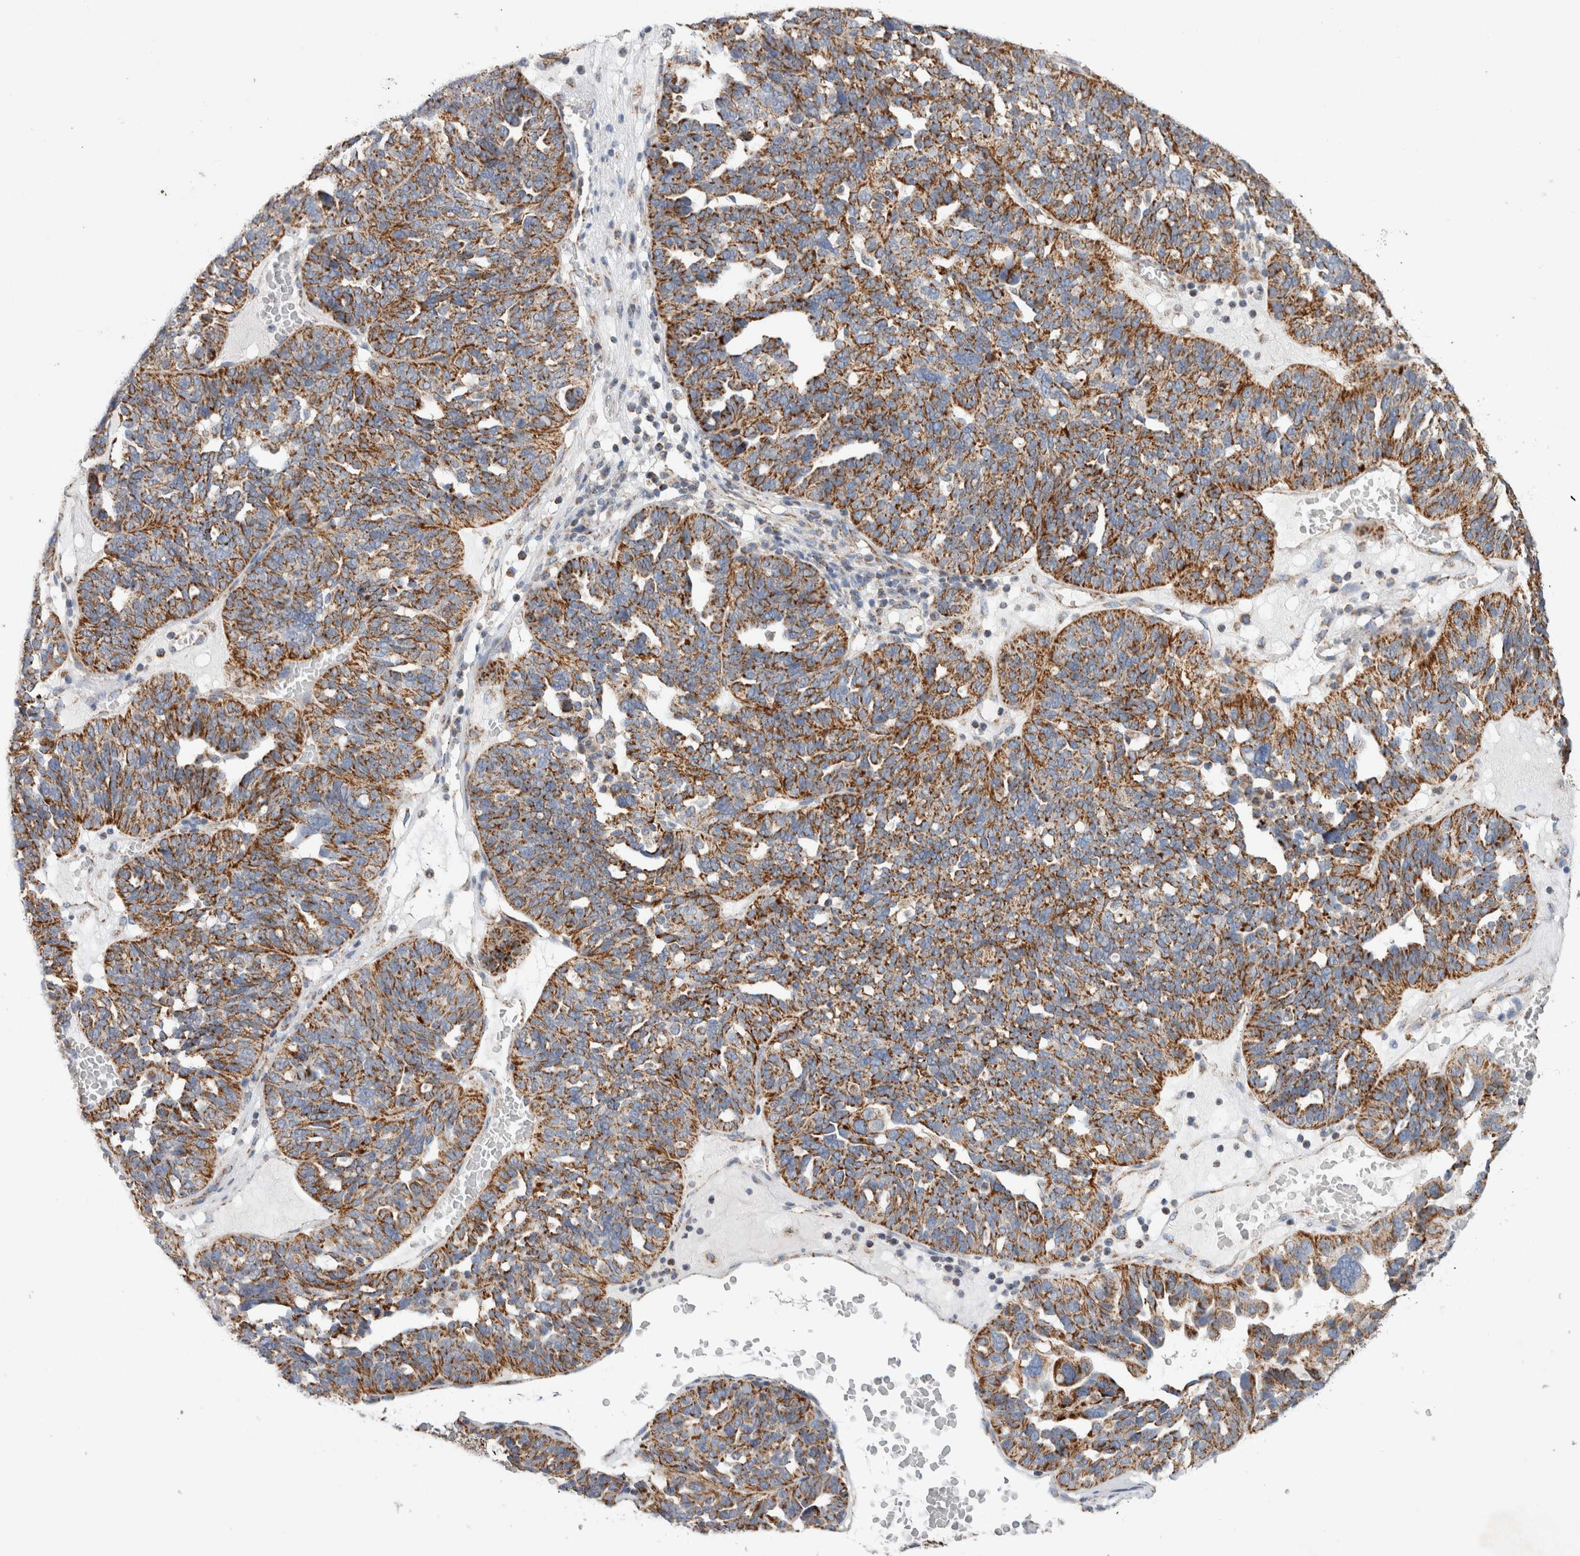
{"staining": {"intensity": "moderate", "quantity": ">75%", "location": "cytoplasmic/membranous"}, "tissue": "ovarian cancer", "cell_type": "Tumor cells", "image_type": "cancer", "snomed": [{"axis": "morphology", "description": "Cystadenocarcinoma, serous, NOS"}, {"axis": "topography", "description": "Ovary"}], "caption": "Immunohistochemical staining of human ovarian serous cystadenocarcinoma displays medium levels of moderate cytoplasmic/membranous staining in about >75% of tumor cells.", "gene": "IARS2", "patient": {"sex": "female", "age": 59}}